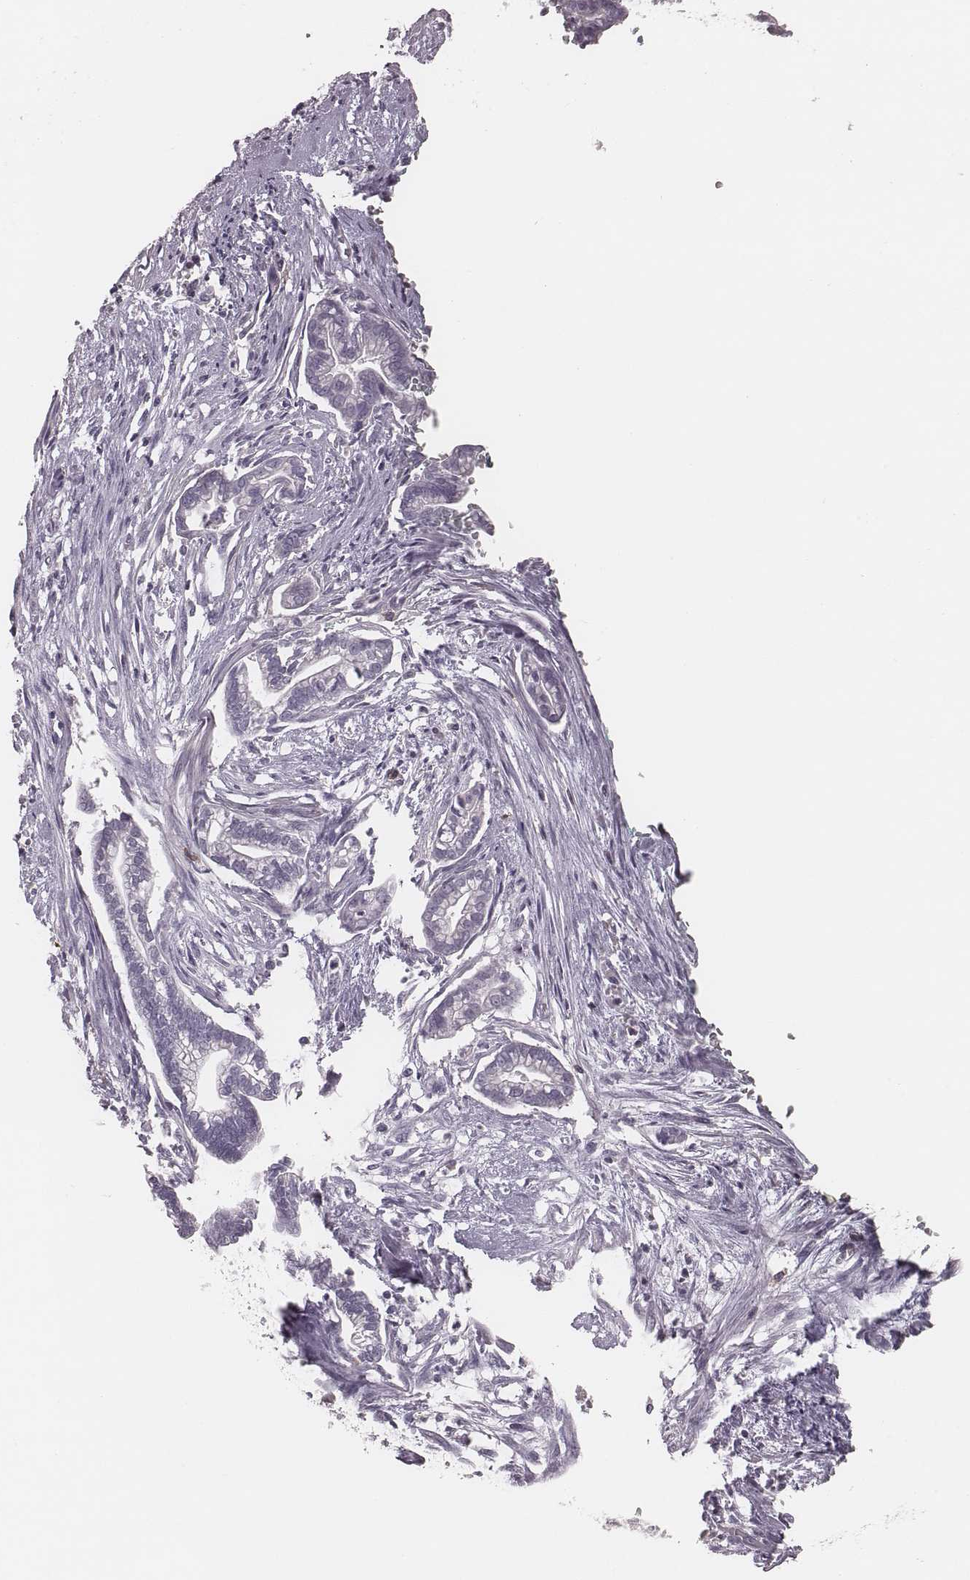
{"staining": {"intensity": "negative", "quantity": "none", "location": "none"}, "tissue": "cervical cancer", "cell_type": "Tumor cells", "image_type": "cancer", "snomed": [{"axis": "morphology", "description": "Adenocarcinoma, NOS"}, {"axis": "topography", "description": "Cervix"}], "caption": "IHC of human cervical cancer displays no staining in tumor cells. Brightfield microscopy of IHC stained with DAB (brown) and hematoxylin (blue), captured at high magnification.", "gene": "PDCD1", "patient": {"sex": "female", "age": 62}}